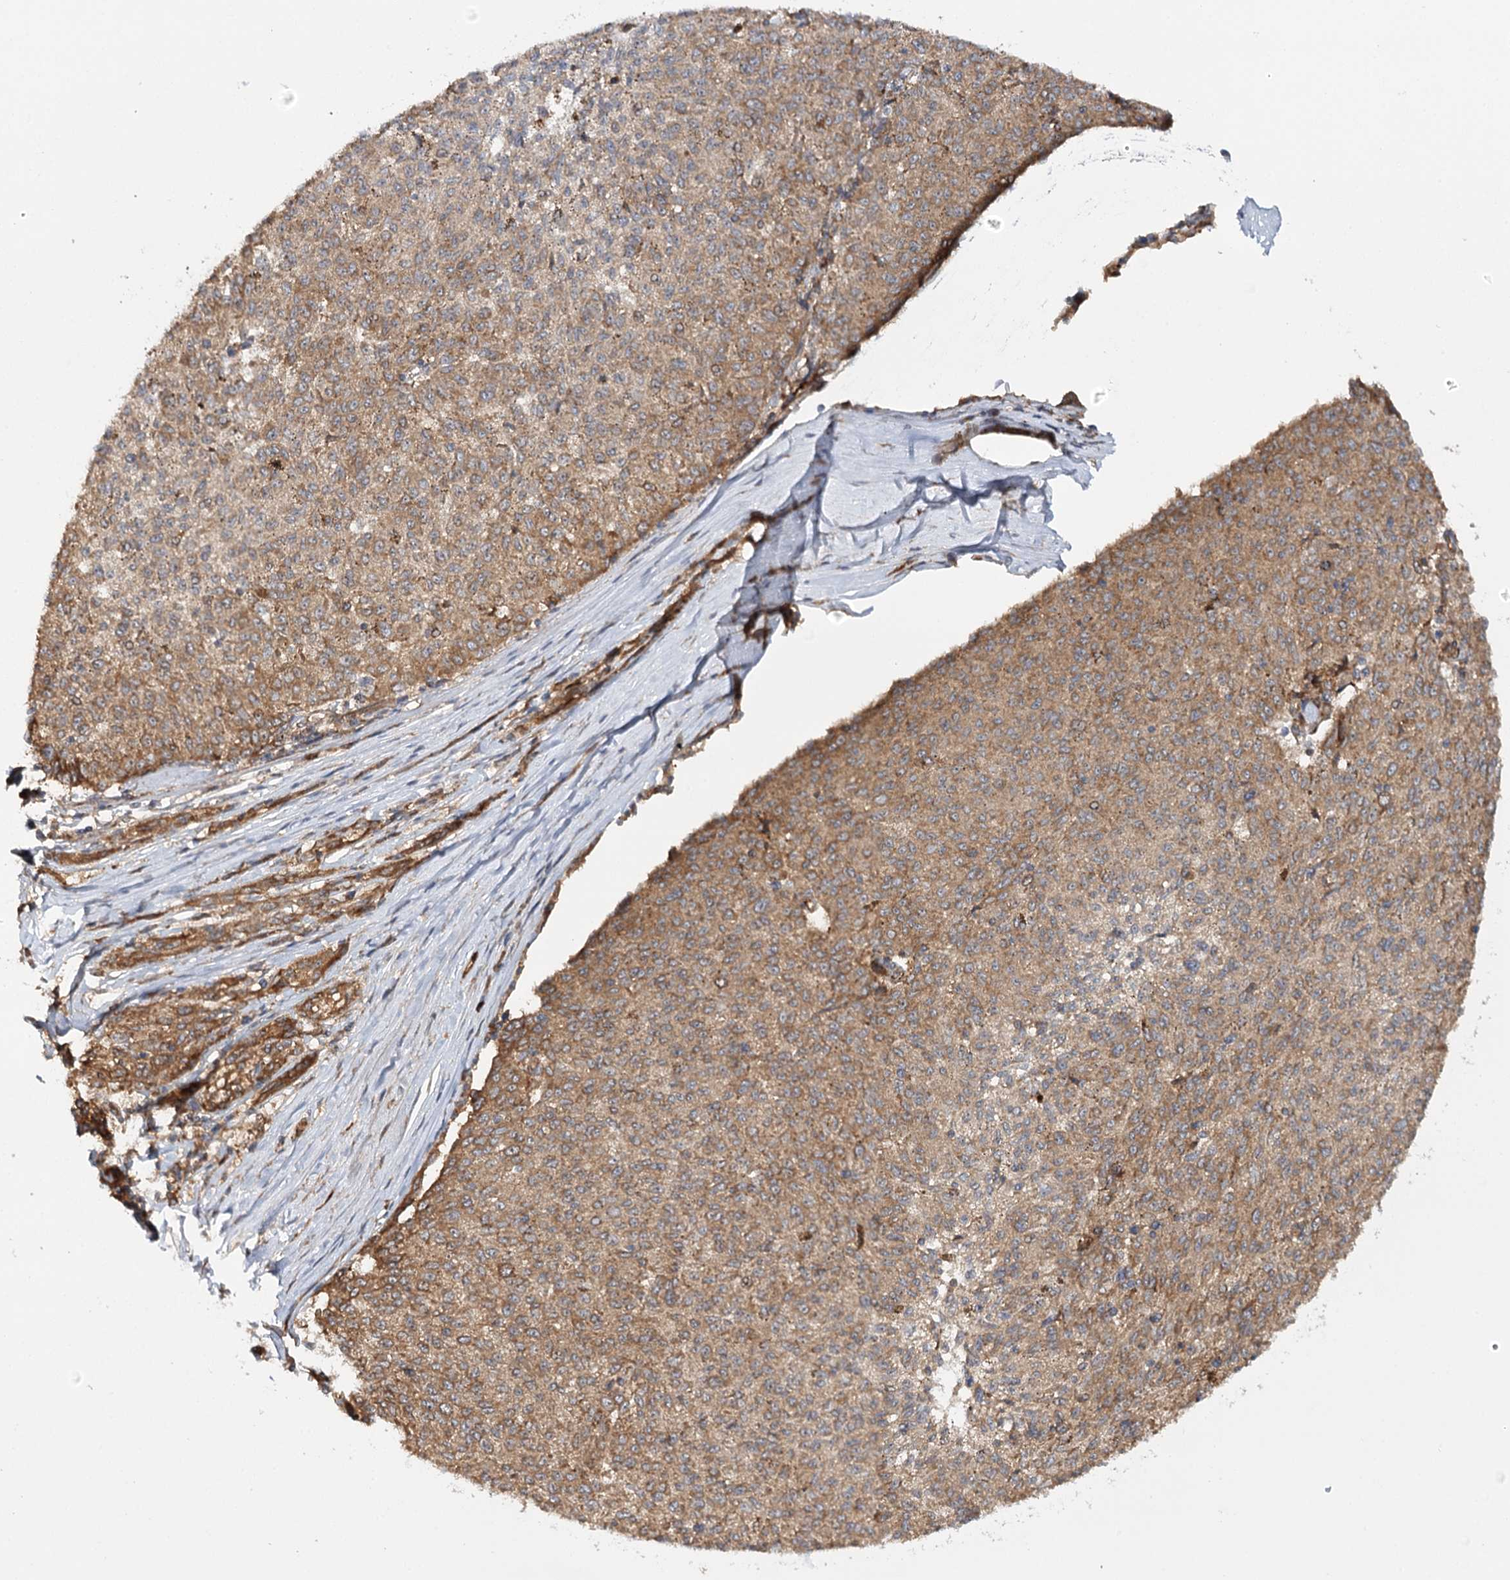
{"staining": {"intensity": "moderate", "quantity": ">75%", "location": "cytoplasmic/membranous"}, "tissue": "melanoma", "cell_type": "Tumor cells", "image_type": "cancer", "snomed": [{"axis": "morphology", "description": "Malignant melanoma, NOS"}, {"axis": "topography", "description": "Skin"}], "caption": "Protein expression analysis of melanoma exhibits moderate cytoplasmic/membranous positivity in approximately >75% of tumor cells. (brown staining indicates protein expression, while blue staining denotes nuclei).", "gene": "MKNK1", "patient": {"sex": "female", "age": 72}}